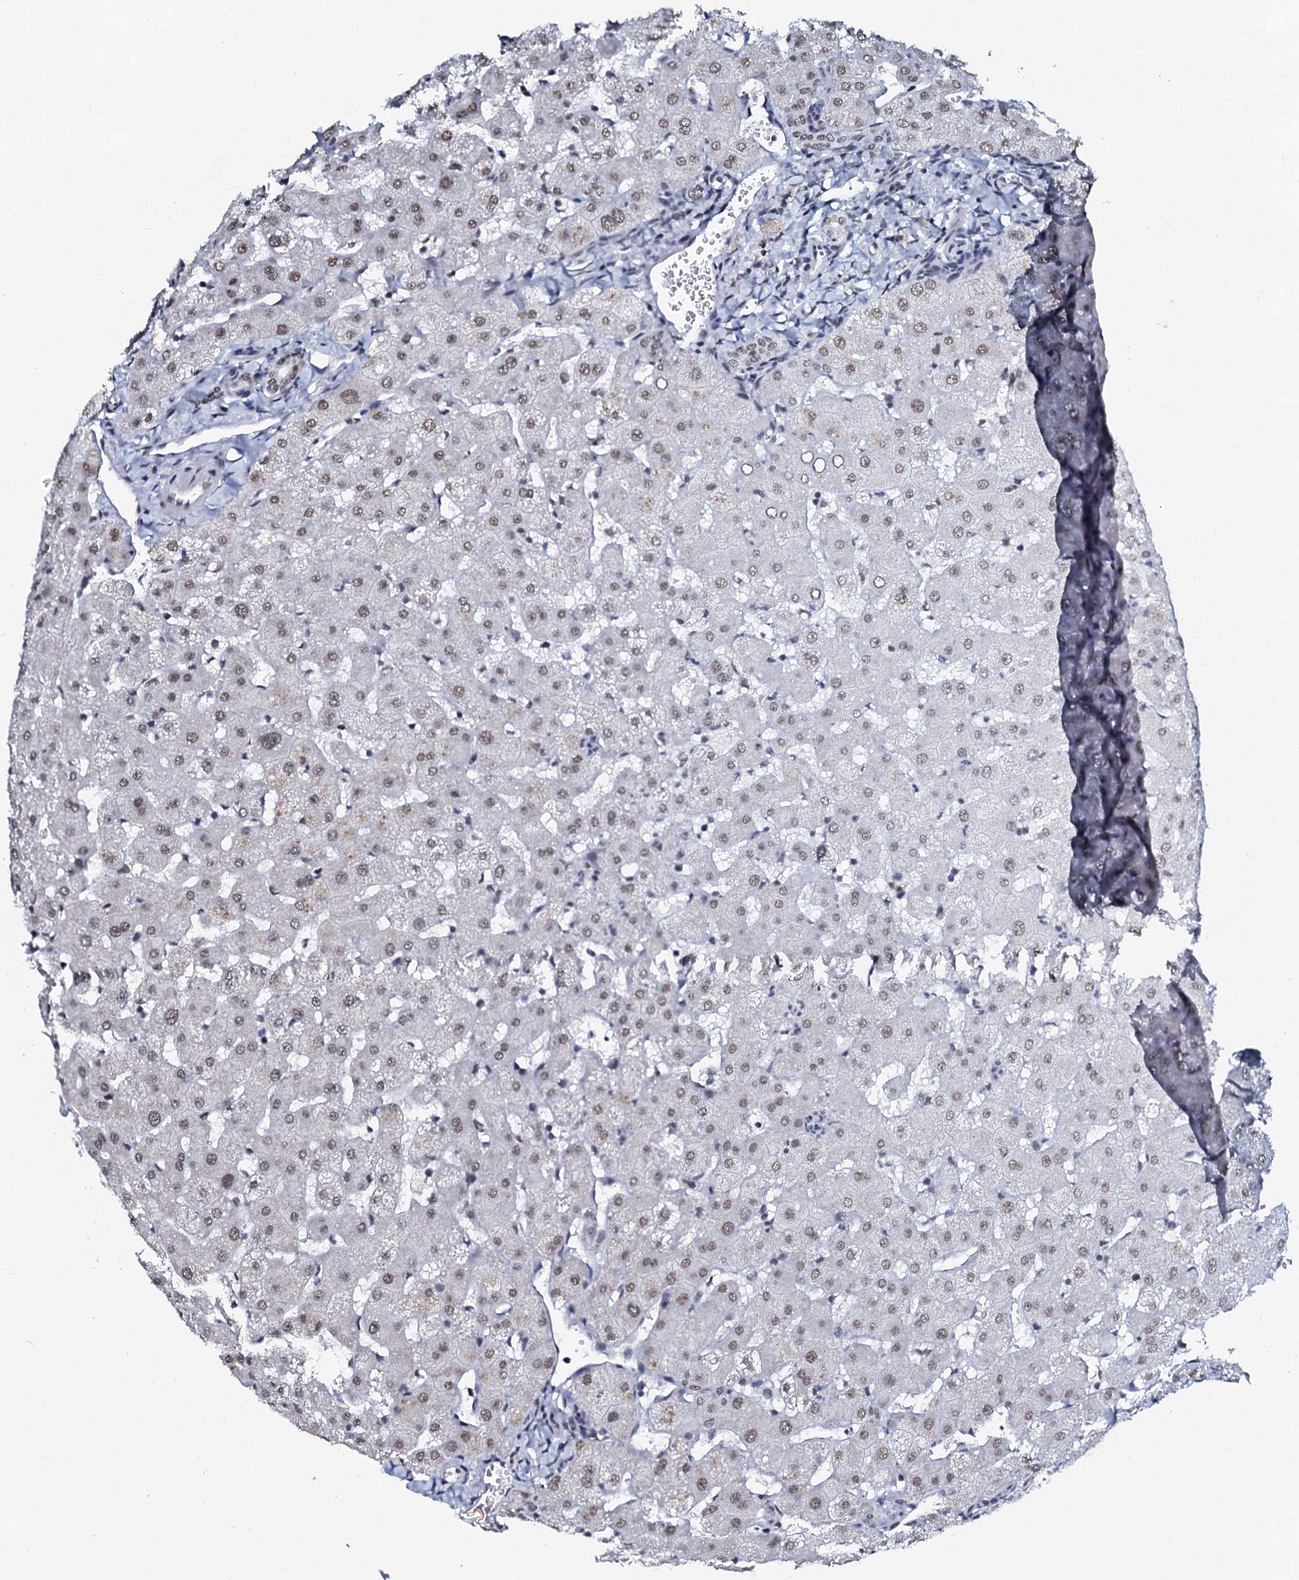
{"staining": {"intensity": "weak", "quantity": ">75%", "location": "nuclear"}, "tissue": "liver", "cell_type": "Cholangiocytes", "image_type": "normal", "snomed": [{"axis": "morphology", "description": "Normal tissue, NOS"}, {"axis": "topography", "description": "Liver"}], "caption": "Protein expression by immunohistochemistry reveals weak nuclear positivity in about >75% of cholangiocytes in normal liver.", "gene": "SLTM", "patient": {"sex": "female", "age": 63}}